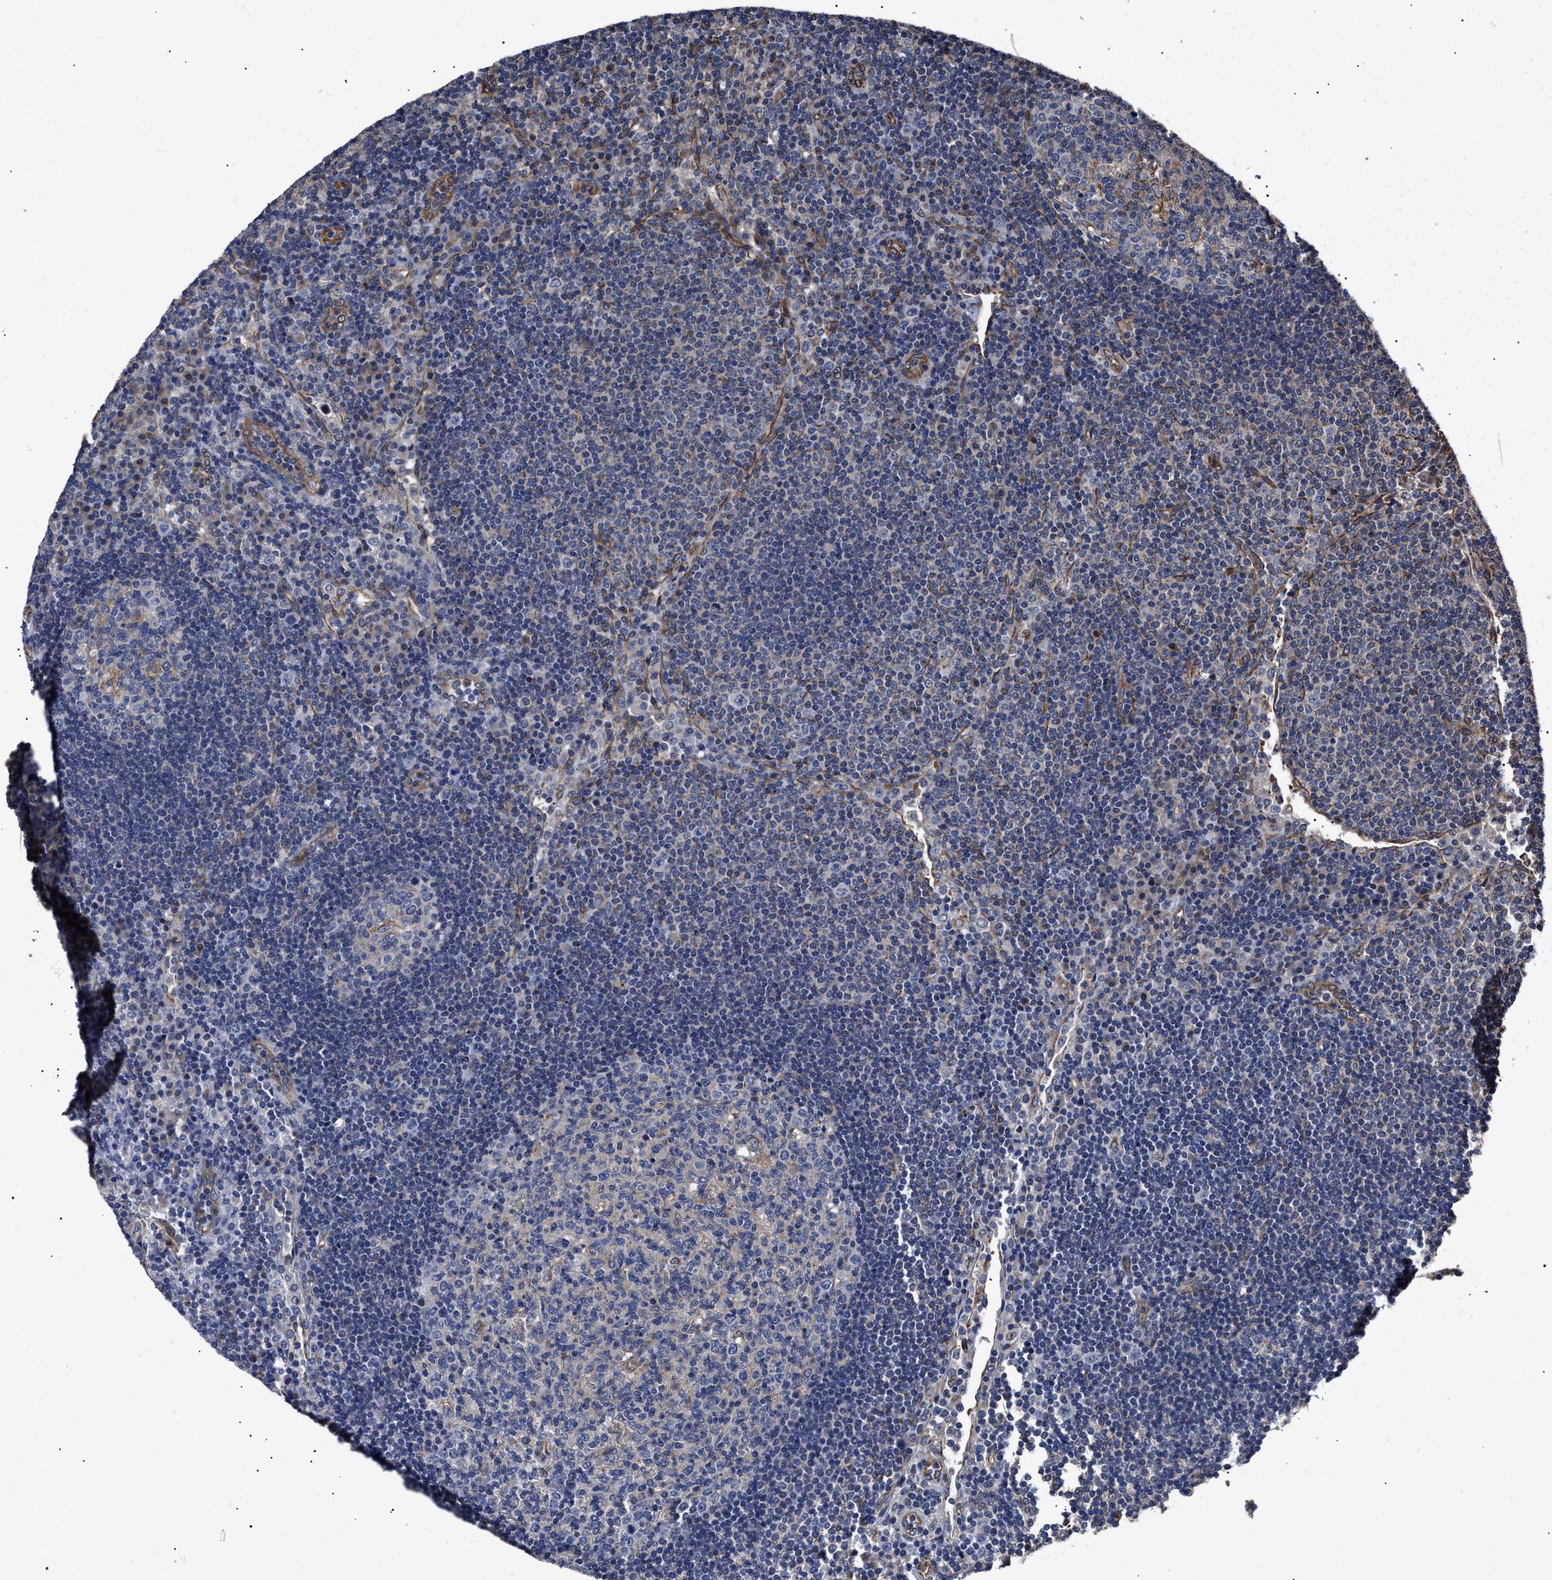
{"staining": {"intensity": "negative", "quantity": "none", "location": "none"}, "tissue": "lymph node", "cell_type": "Germinal center cells", "image_type": "normal", "snomed": [{"axis": "morphology", "description": "Normal tissue, NOS"}, {"axis": "topography", "description": "Lymph node"}], "caption": "Germinal center cells are negative for protein expression in unremarkable human lymph node. (Stains: DAB IHC with hematoxylin counter stain, Microscopy: brightfield microscopy at high magnification).", "gene": "TSPAN33", "patient": {"sex": "female", "age": 53}}